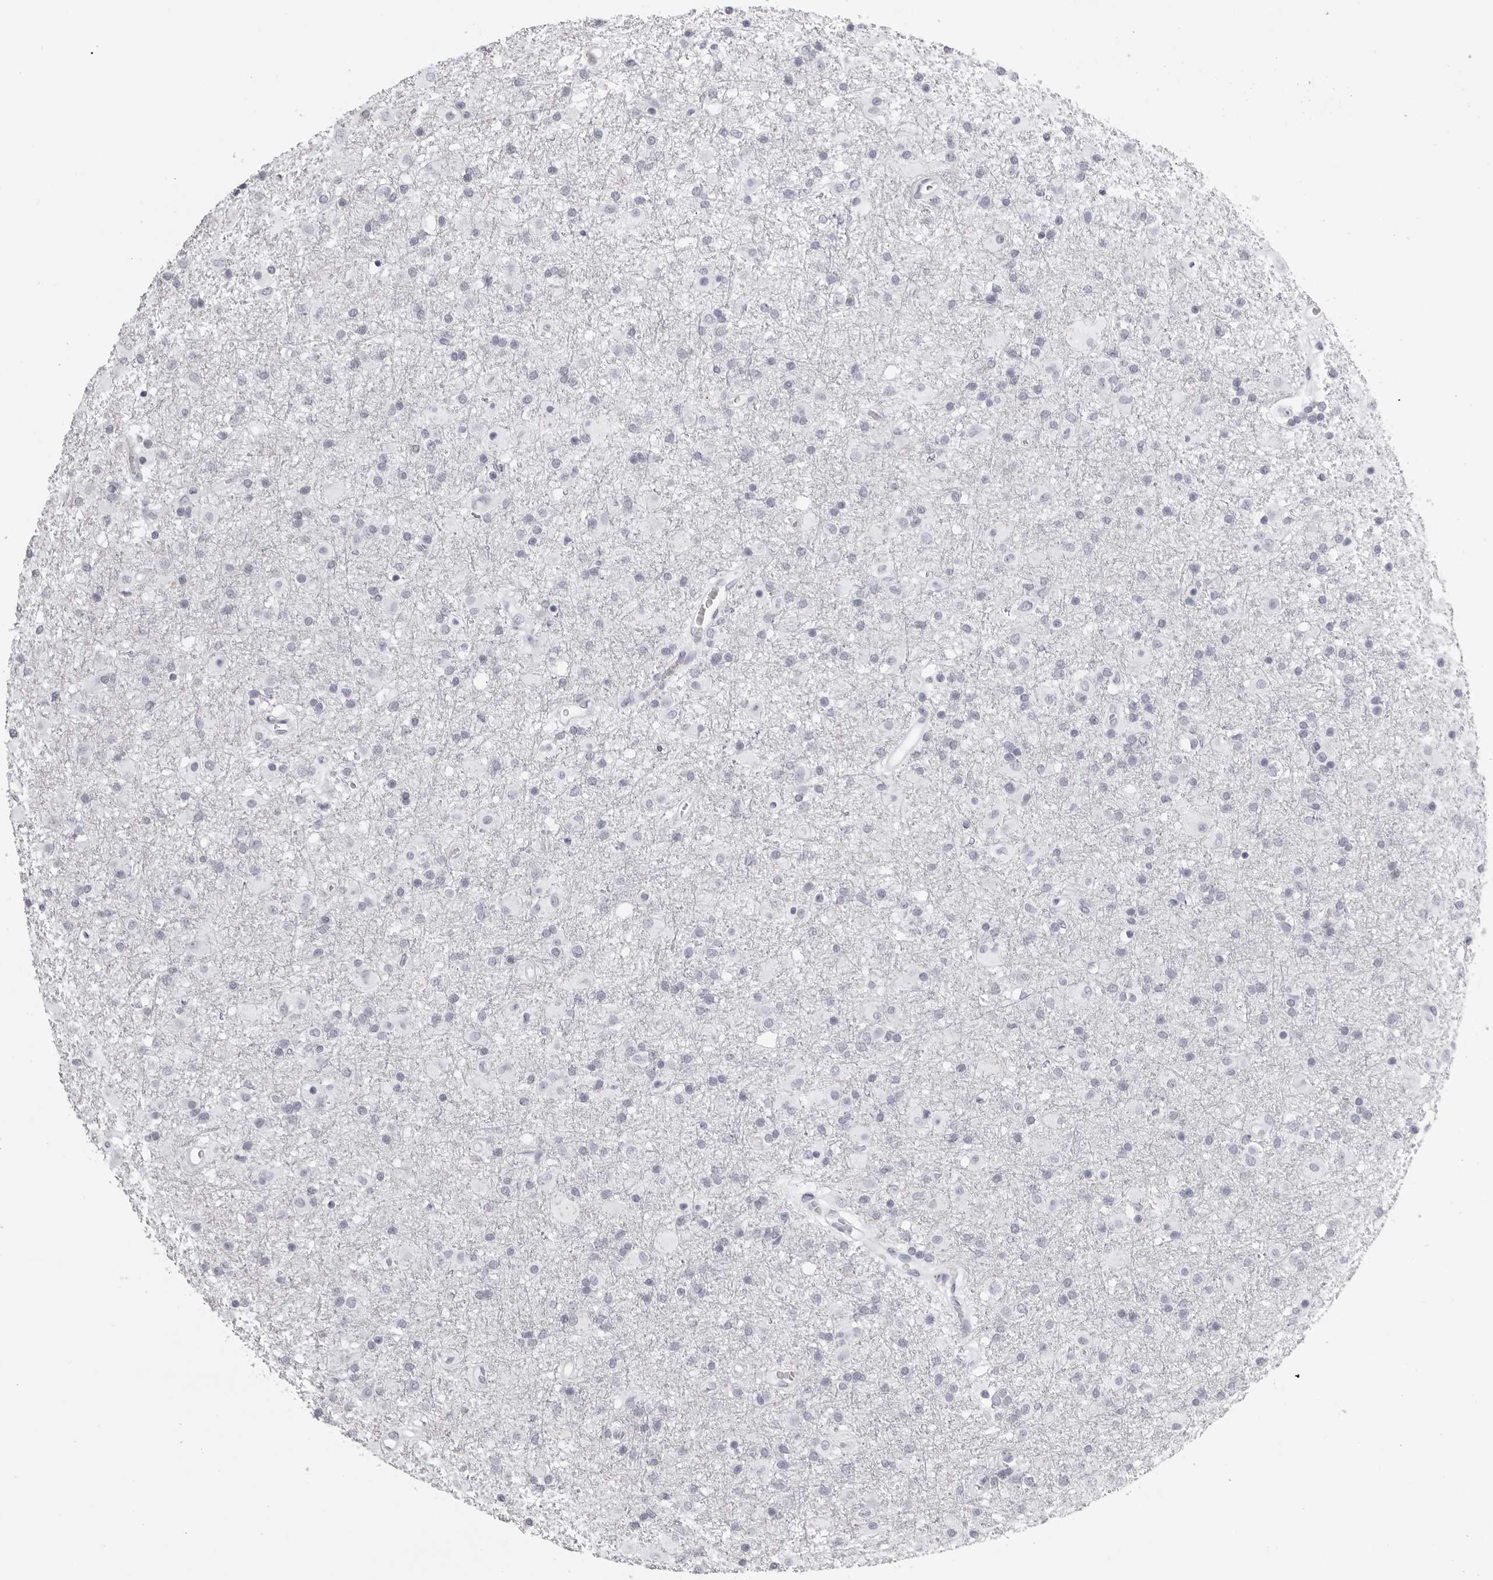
{"staining": {"intensity": "negative", "quantity": "none", "location": "none"}, "tissue": "glioma", "cell_type": "Tumor cells", "image_type": "cancer", "snomed": [{"axis": "morphology", "description": "Glioma, malignant, Low grade"}, {"axis": "topography", "description": "Brain"}], "caption": "Micrograph shows no significant protein expression in tumor cells of low-grade glioma (malignant).", "gene": "RHO", "patient": {"sex": "male", "age": 65}}